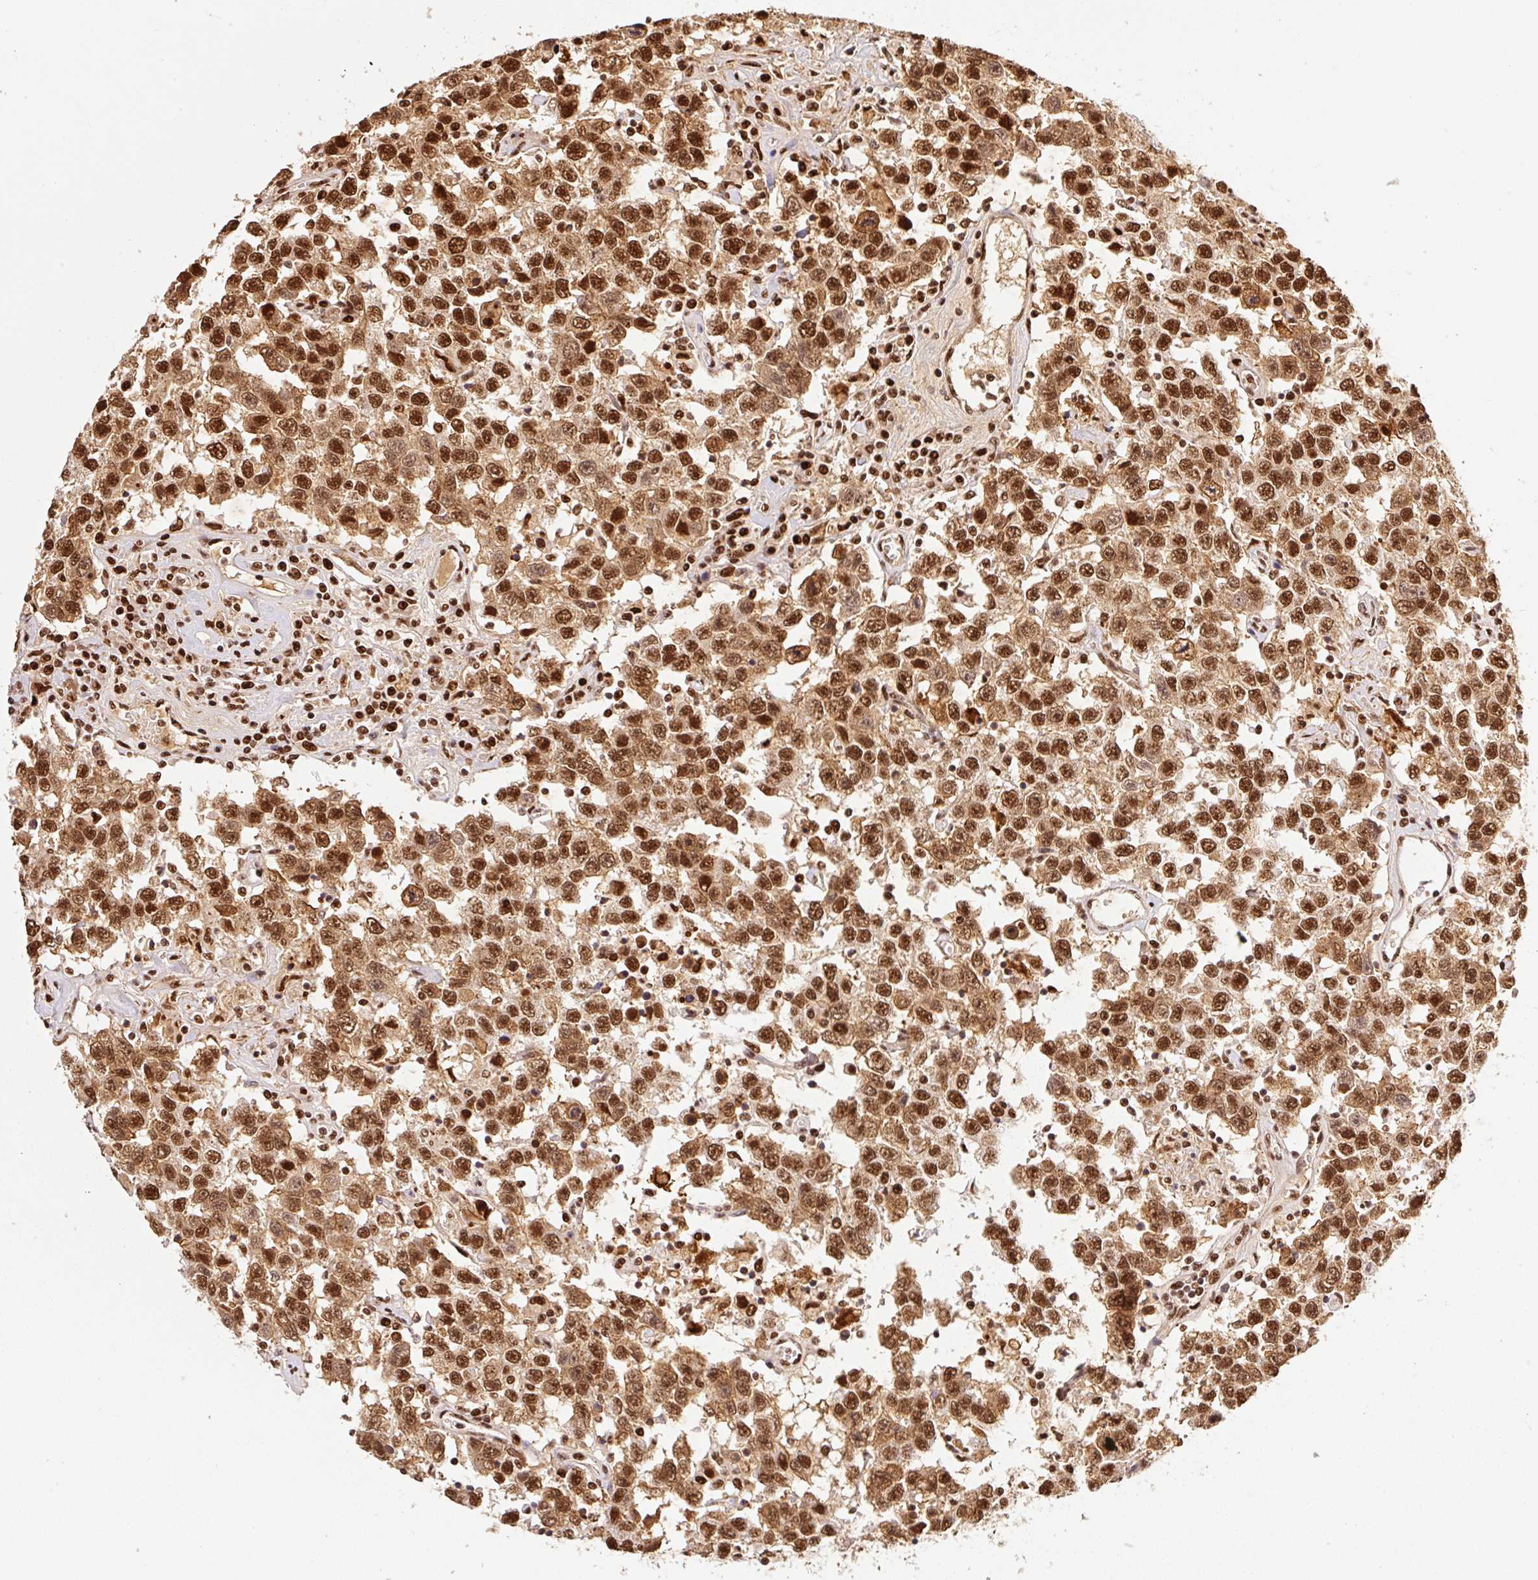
{"staining": {"intensity": "strong", "quantity": ">75%", "location": "cytoplasmic/membranous,nuclear"}, "tissue": "testis cancer", "cell_type": "Tumor cells", "image_type": "cancer", "snomed": [{"axis": "morphology", "description": "Seminoma, NOS"}, {"axis": "topography", "description": "Testis"}], "caption": "Brown immunohistochemical staining in human testis cancer (seminoma) shows strong cytoplasmic/membranous and nuclear expression in approximately >75% of tumor cells.", "gene": "GPR139", "patient": {"sex": "male", "age": 41}}